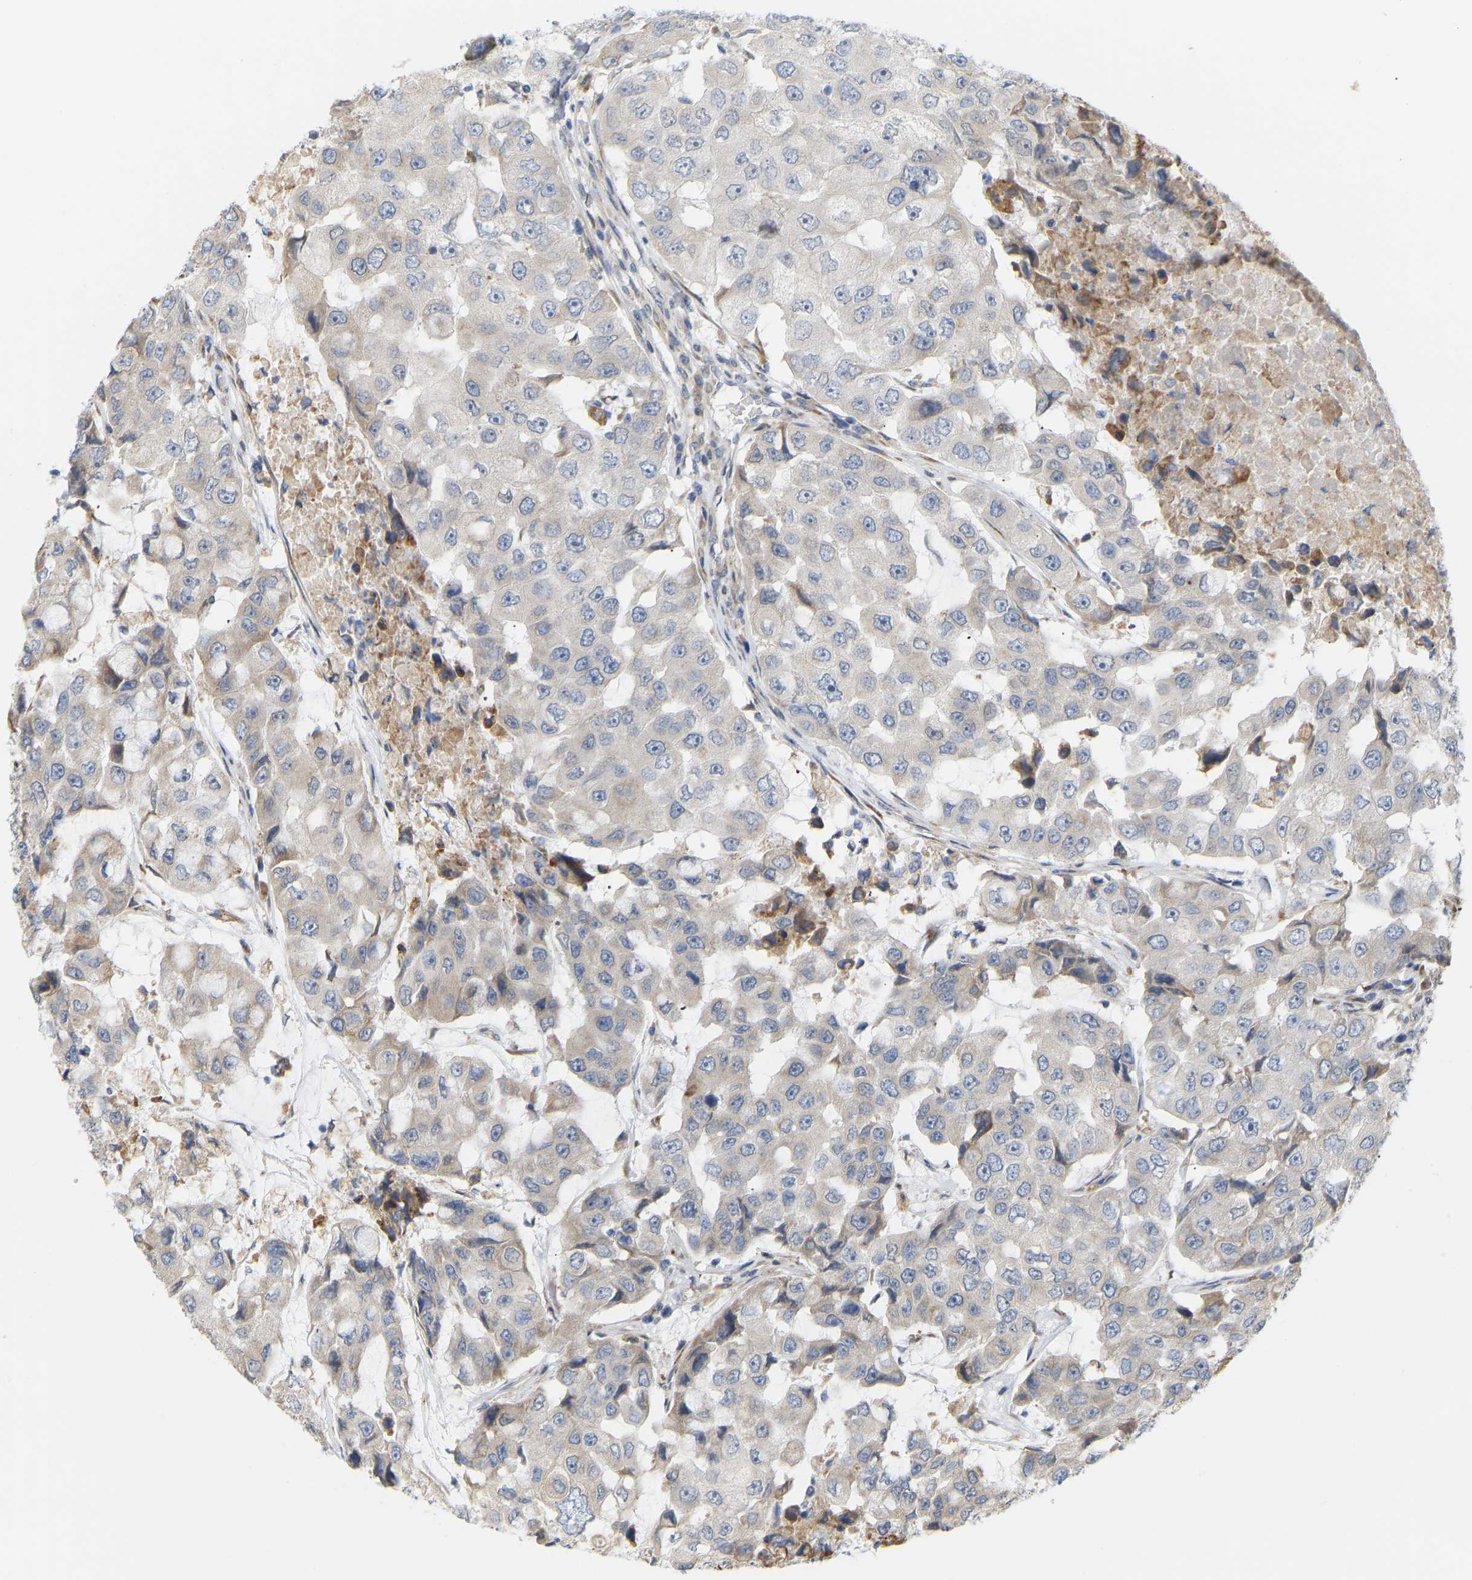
{"staining": {"intensity": "weak", "quantity": "25%-75%", "location": "cytoplasmic/membranous"}, "tissue": "breast cancer", "cell_type": "Tumor cells", "image_type": "cancer", "snomed": [{"axis": "morphology", "description": "Duct carcinoma"}, {"axis": "topography", "description": "Breast"}], "caption": "An immunohistochemistry (IHC) histopathology image of tumor tissue is shown. Protein staining in brown shows weak cytoplasmic/membranous positivity in breast cancer within tumor cells.", "gene": "BEND3", "patient": {"sex": "female", "age": 27}}